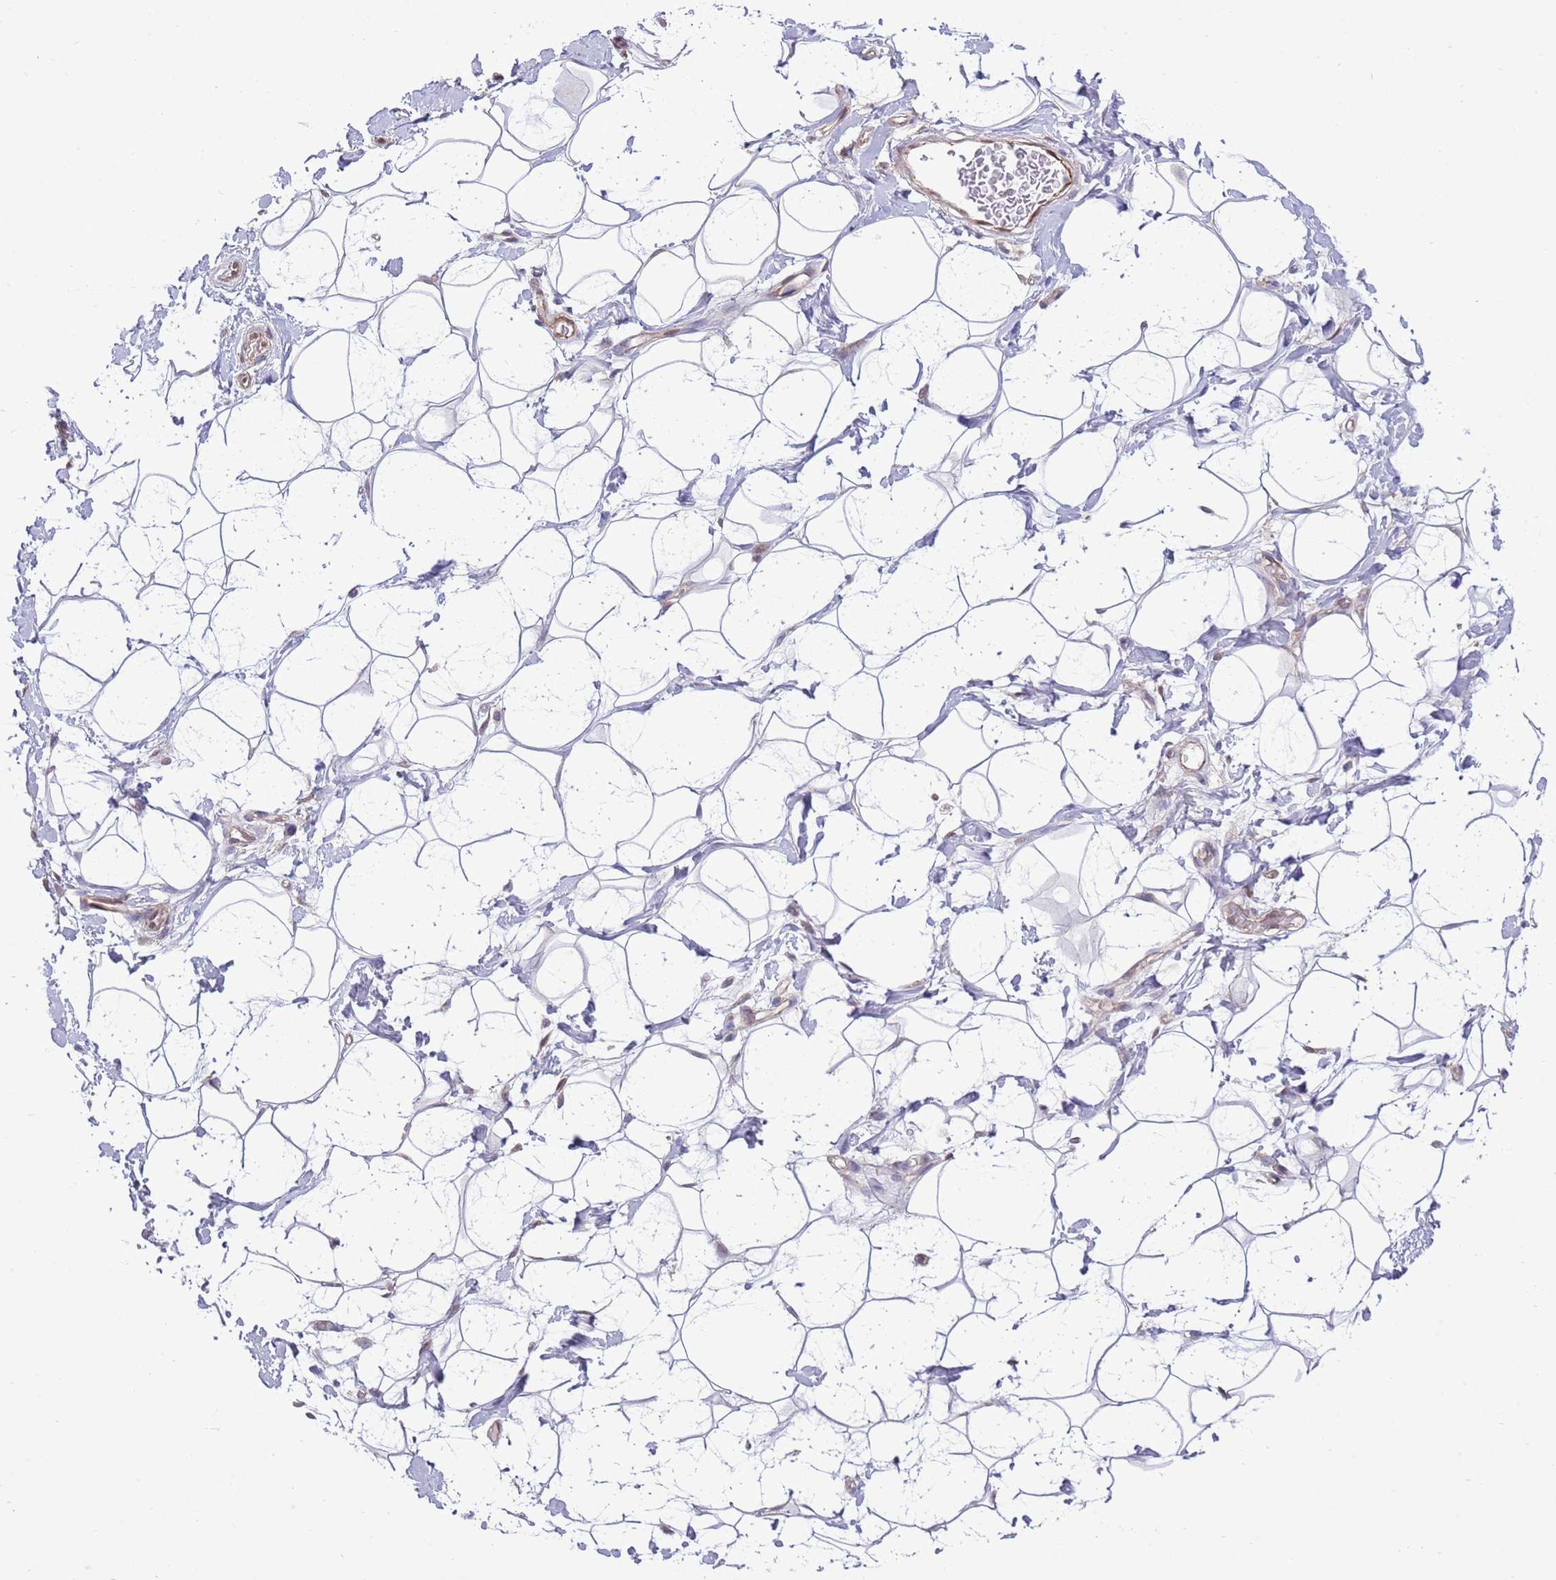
{"staining": {"intensity": "weak", "quantity": ">75%", "location": "cytoplasmic/membranous"}, "tissue": "adipose tissue", "cell_type": "Adipocytes", "image_type": "normal", "snomed": [{"axis": "morphology", "description": "Normal tissue, NOS"}, {"axis": "topography", "description": "Breast"}], "caption": "A high-resolution micrograph shows immunohistochemistry (IHC) staining of normal adipose tissue, which displays weak cytoplasmic/membranous expression in about >75% of adipocytes. Using DAB (3,3'-diaminobenzidine) (brown) and hematoxylin (blue) stains, captured at high magnification using brightfield microscopy.", "gene": "ARL2BP", "patient": {"sex": "female", "age": 26}}